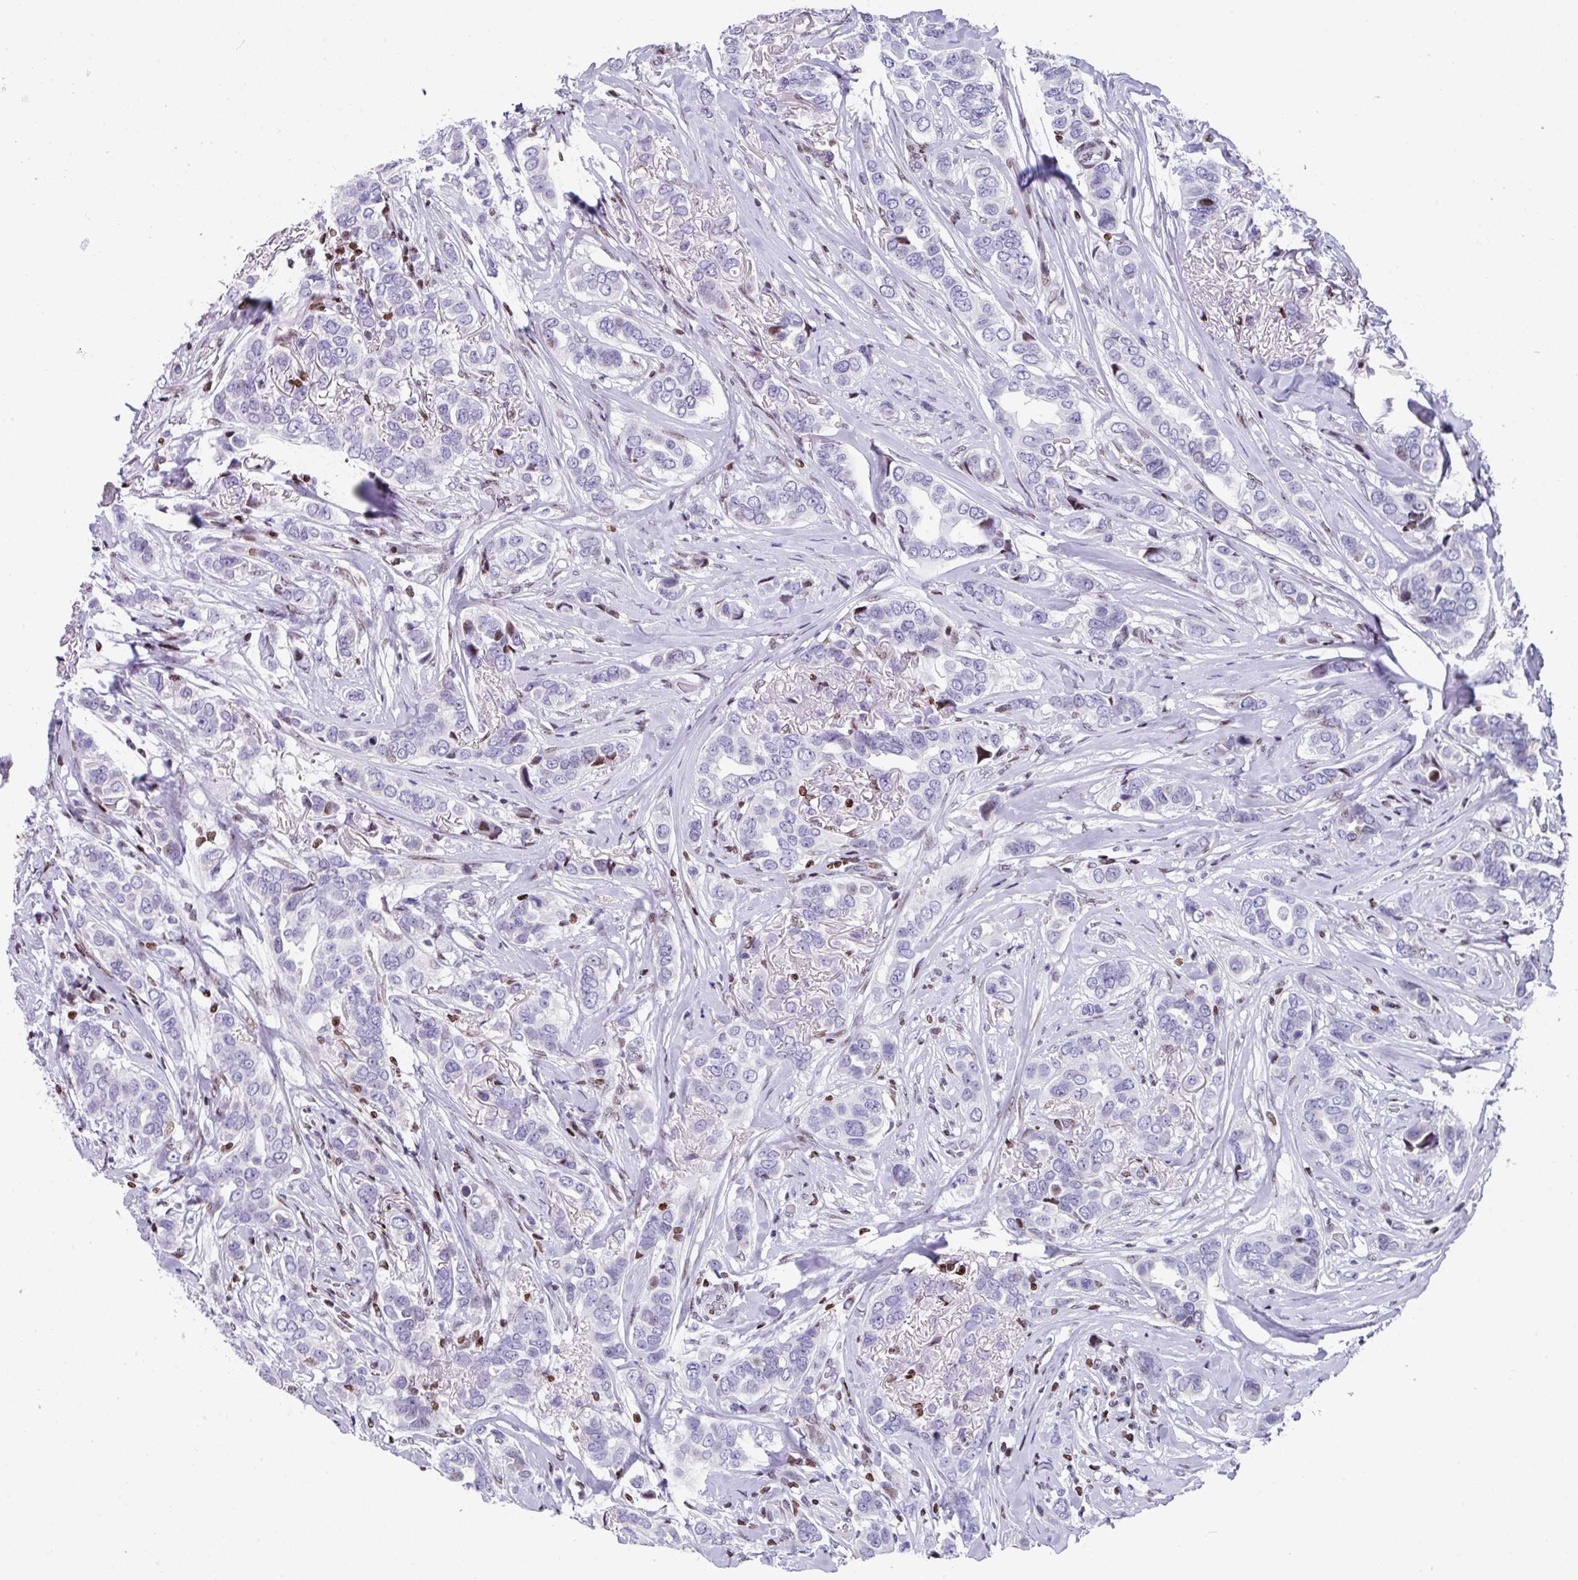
{"staining": {"intensity": "negative", "quantity": "none", "location": "none"}, "tissue": "breast cancer", "cell_type": "Tumor cells", "image_type": "cancer", "snomed": [{"axis": "morphology", "description": "Lobular carcinoma"}, {"axis": "topography", "description": "Breast"}], "caption": "Immunohistochemistry of lobular carcinoma (breast) displays no expression in tumor cells.", "gene": "TCF3", "patient": {"sex": "female", "age": 51}}